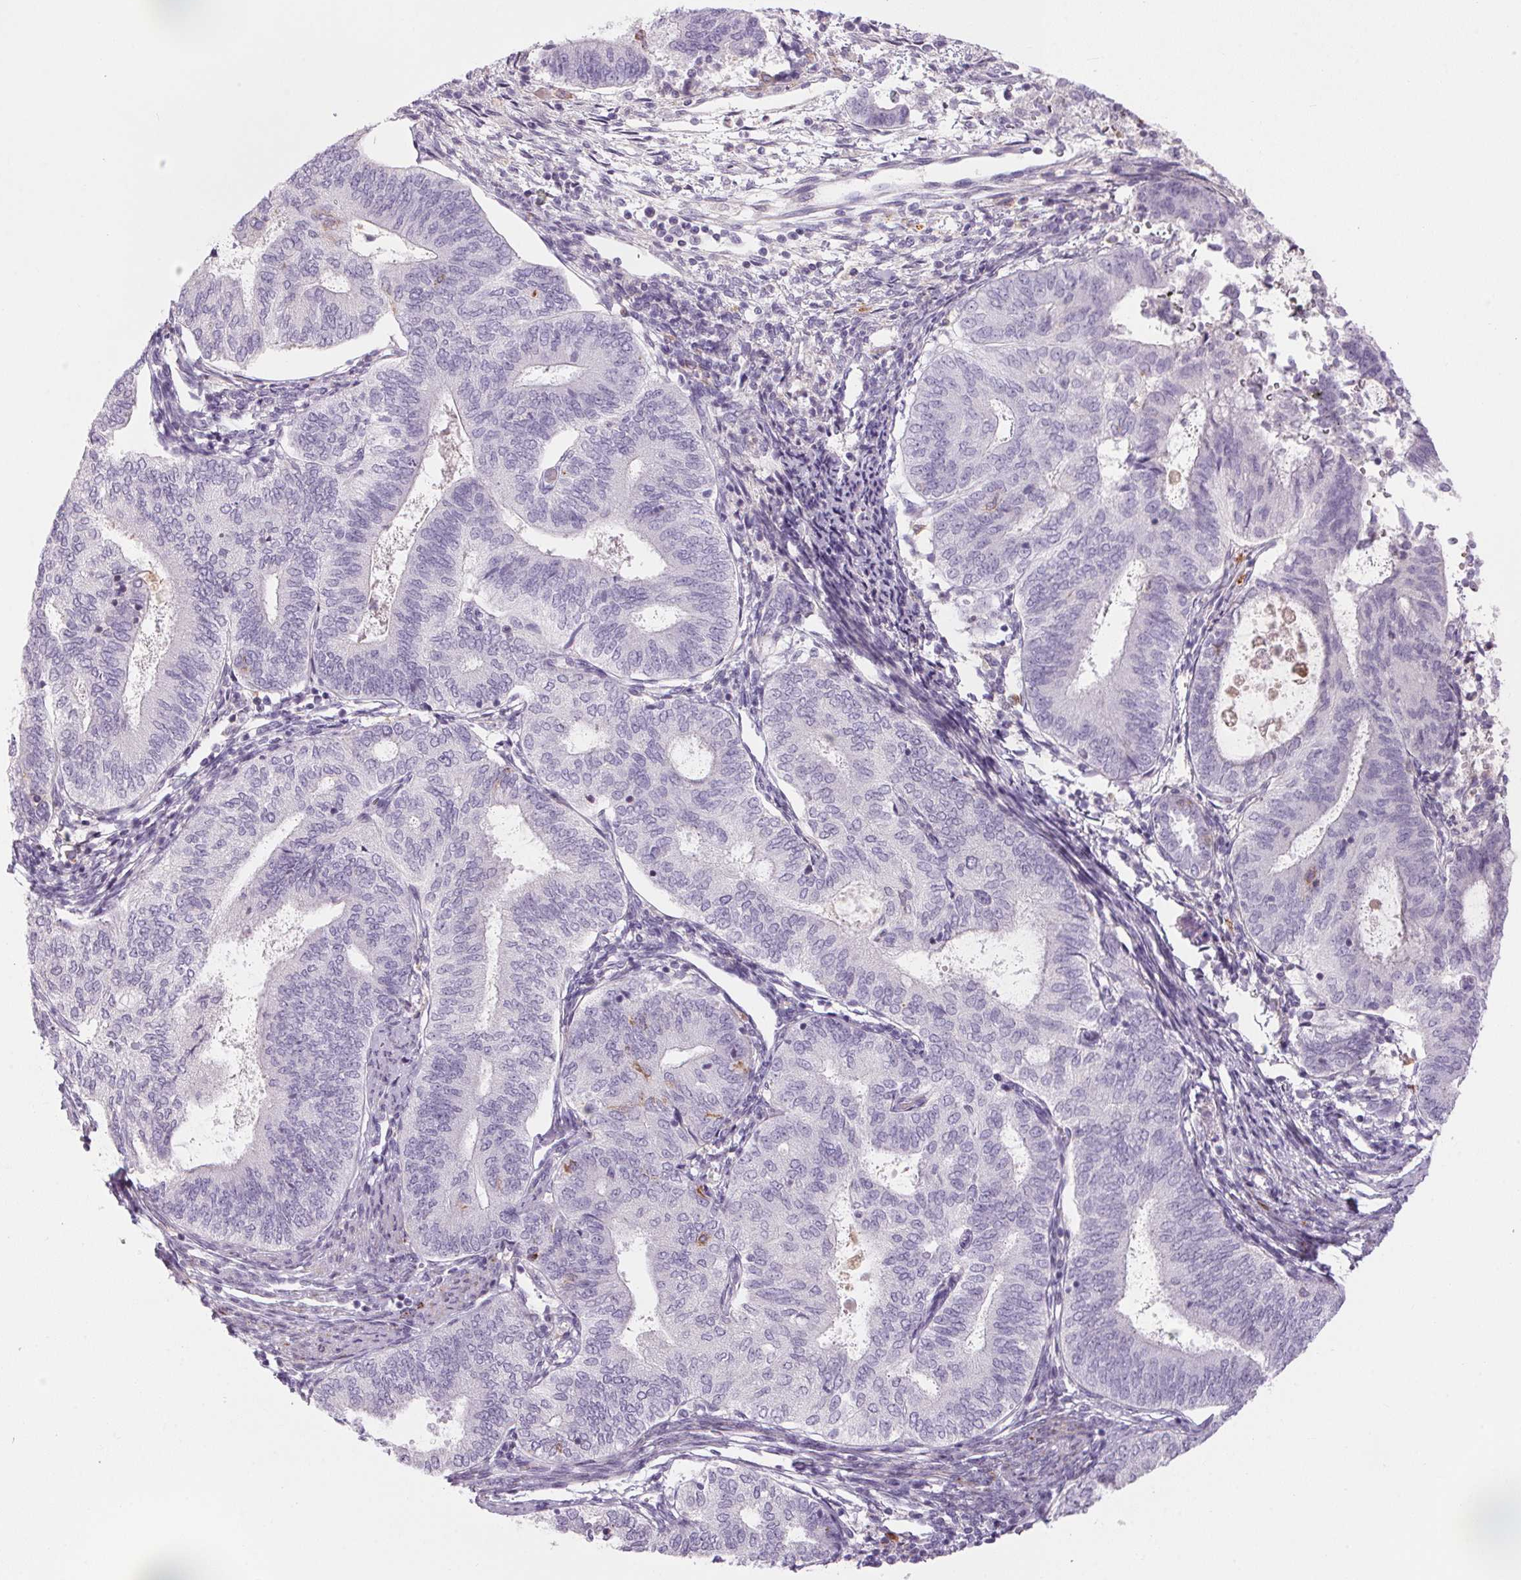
{"staining": {"intensity": "negative", "quantity": "none", "location": "none"}, "tissue": "endometrial cancer", "cell_type": "Tumor cells", "image_type": "cancer", "snomed": [{"axis": "morphology", "description": "Adenocarcinoma, NOS"}, {"axis": "topography", "description": "Endometrium"}], "caption": "IHC of human endometrial cancer (adenocarcinoma) exhibits no expression in tumor cells.", "gene": "ECPAS", "patient": {"sex": "female", "age": 65}}